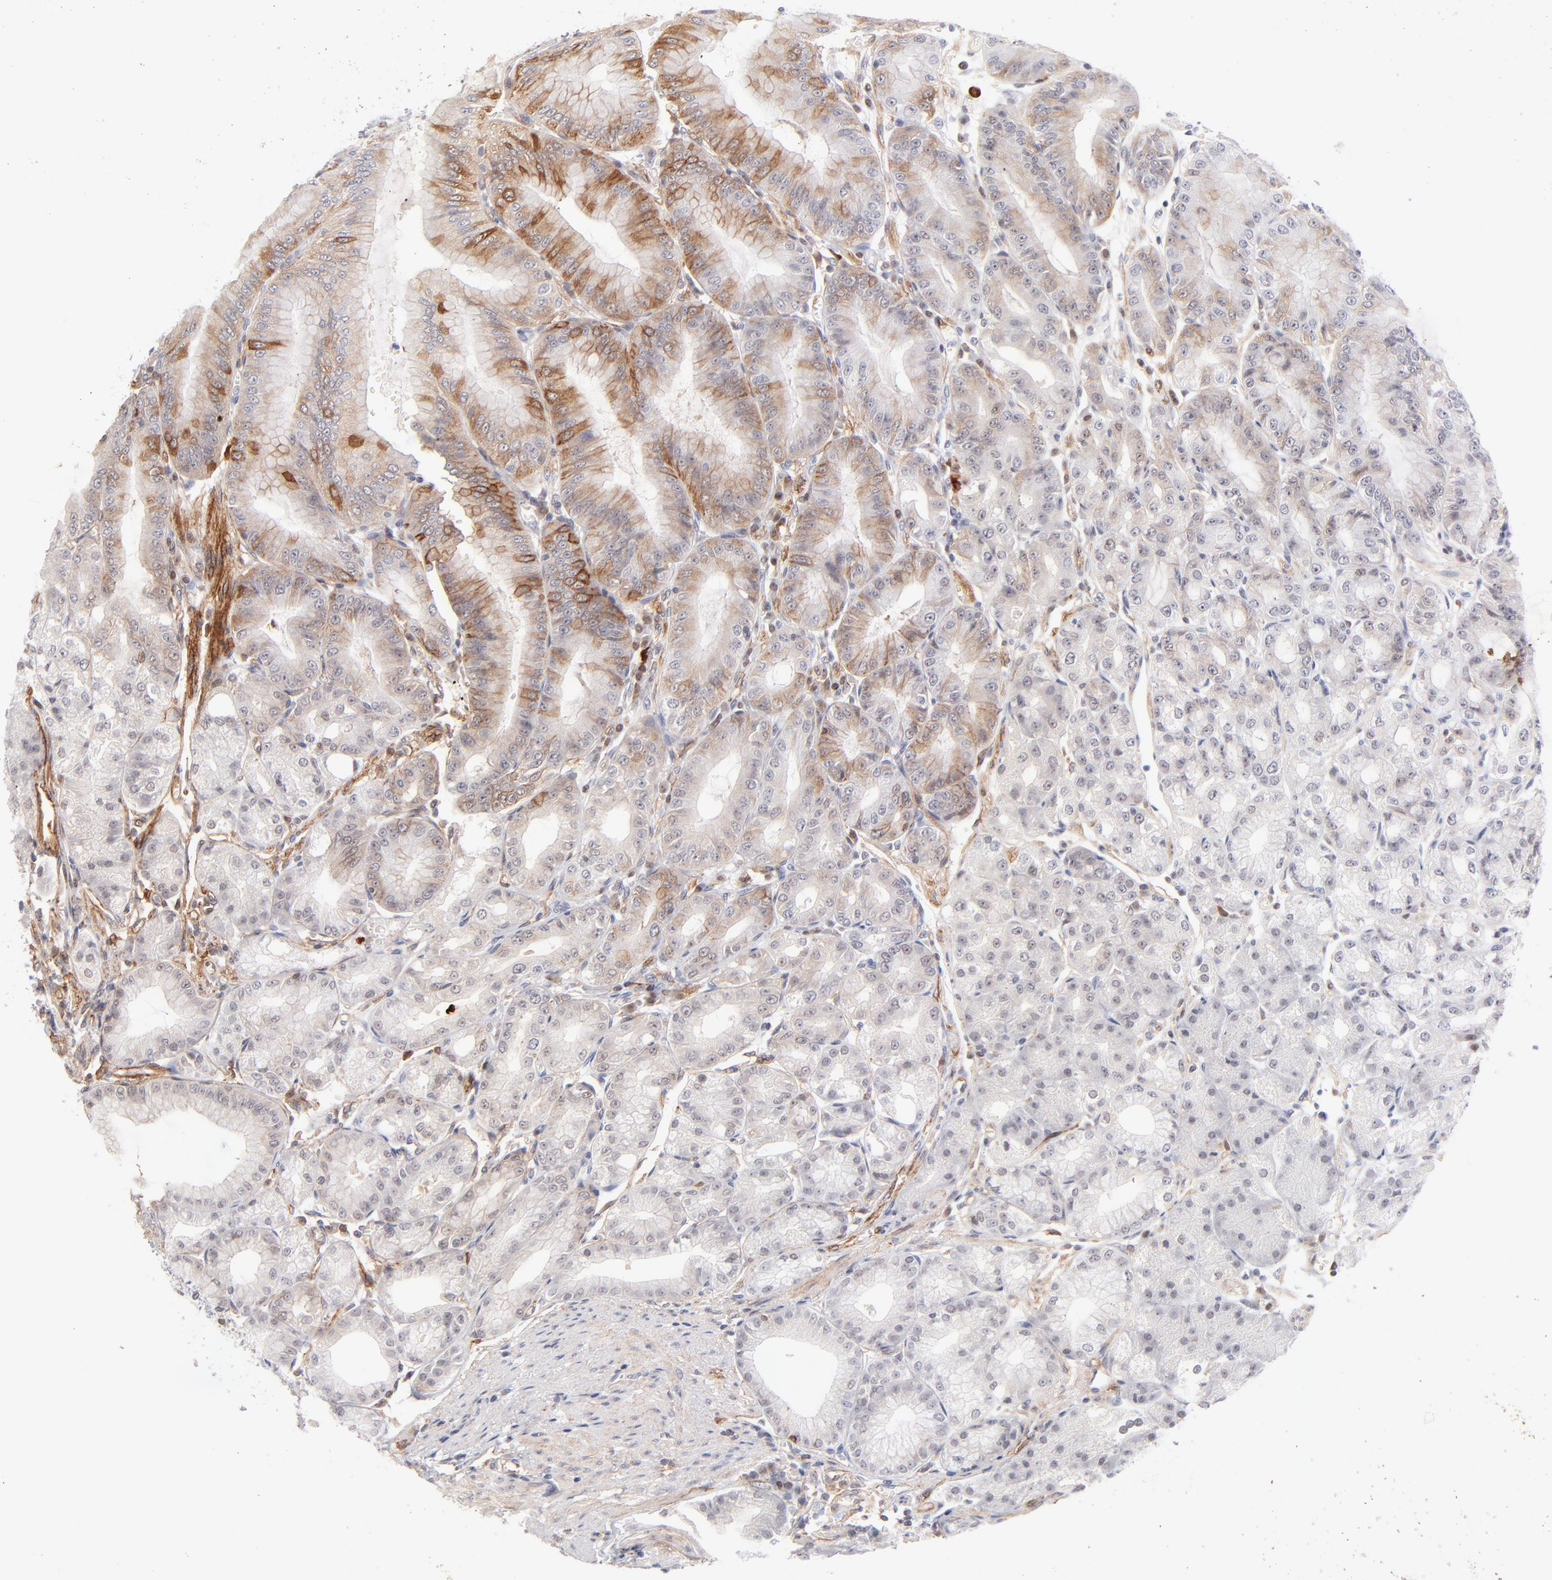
{"staining": {"intensity": "moderate", "quantity": "<25%", "location": "cytoplasmic/membranous"}, "tissue": "stomach", "cell_type": "Glandular cells", "image_type": "normal", "snomed": [{"axis": "morphology", "description": "Normal tissue, NOS"}, {"axis": "topography", "description": "Stomach, lower"}], "caption": "Moderate cytoplasmic/membranous expression for a protein is present in about <25% of glandular cells of unremarkable stomach using IHC.", "gene": "PARP1", "patient": {"sex": "male", "age": 71}}